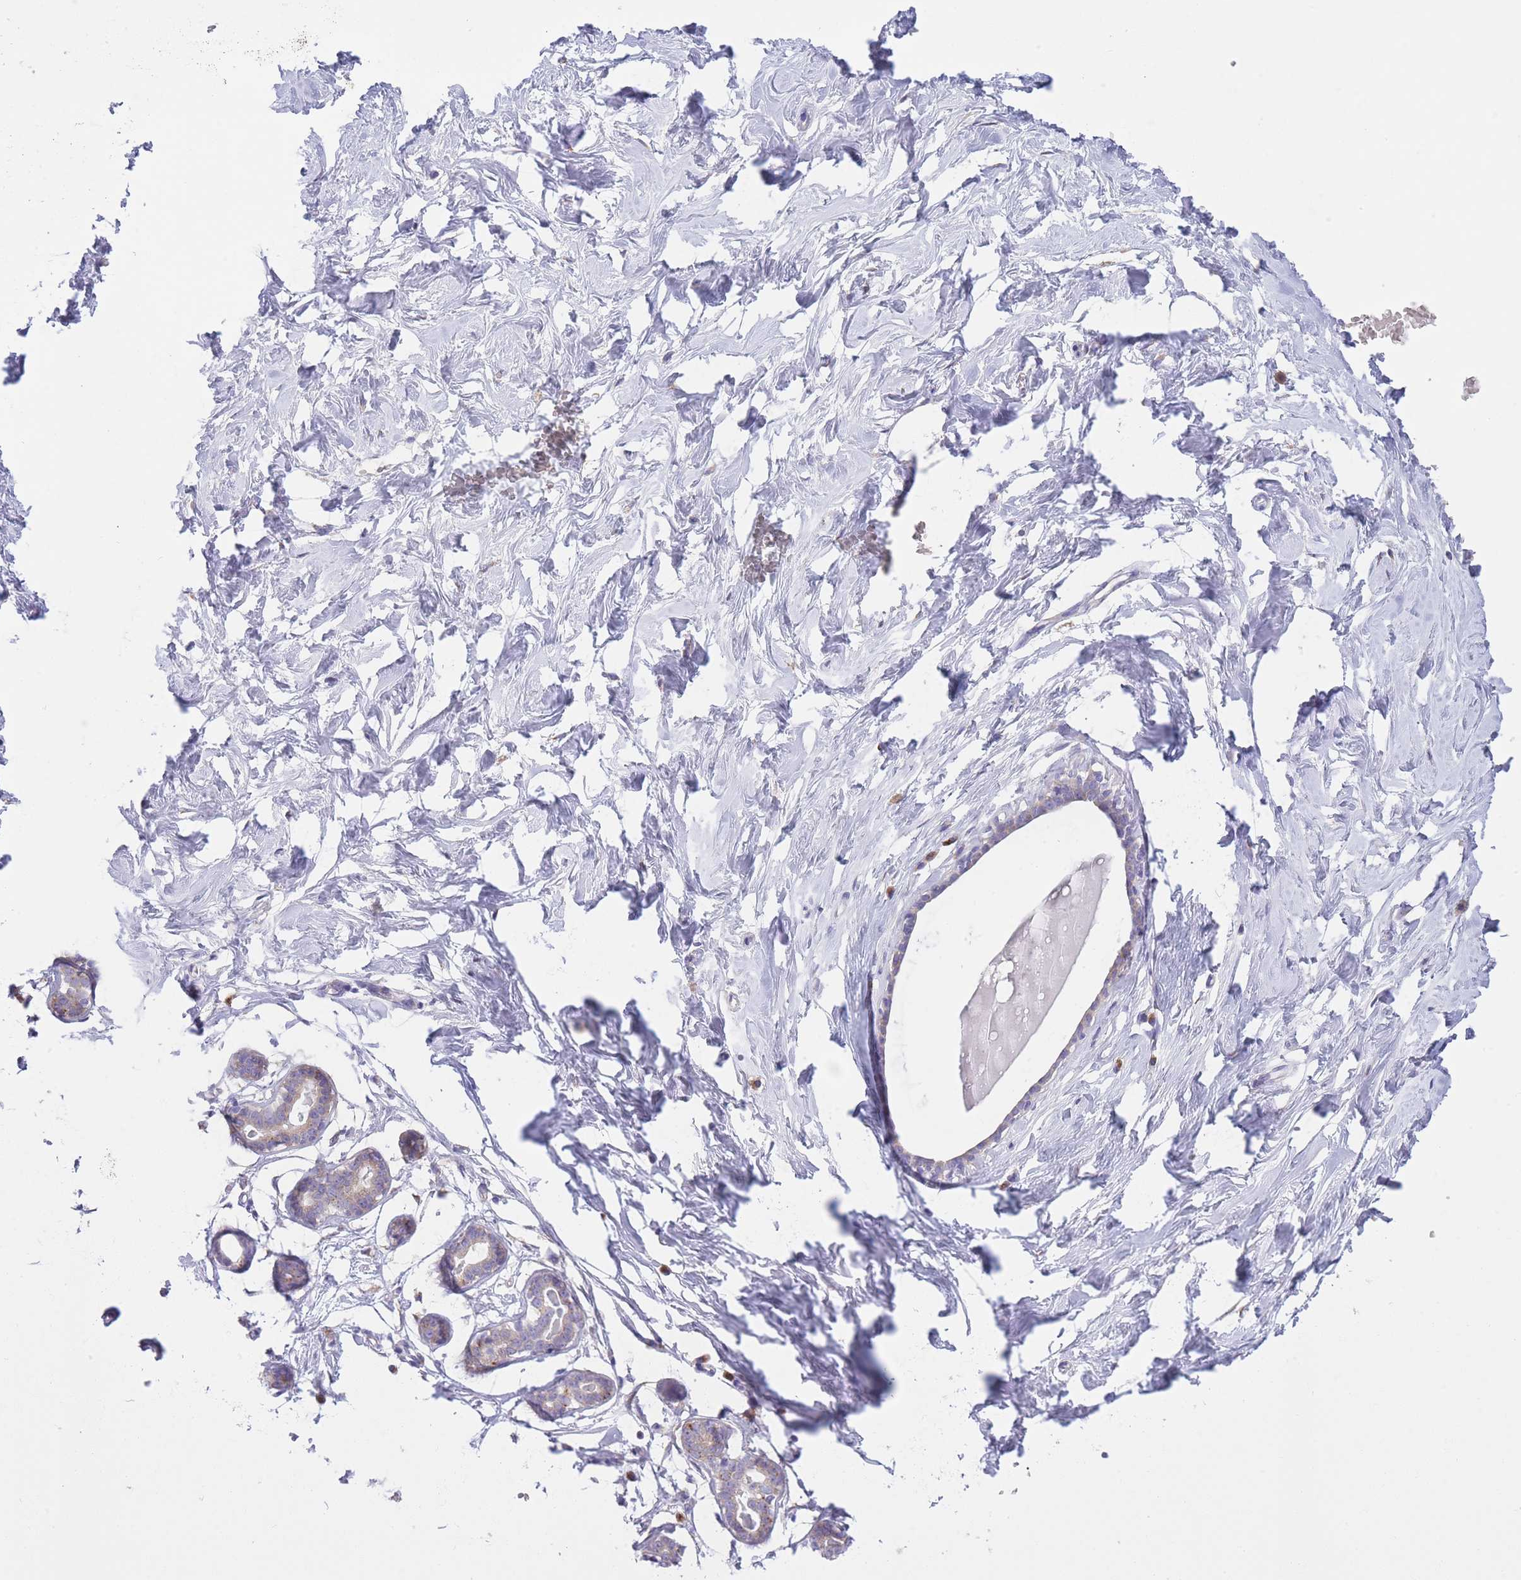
{"staining": {"intensity": "negative", "quantity": "none", "location": "none"}, "tissue": "breast", "cell_type": "Adipocytes", "image_type": "normal", "snomed": [{"axis": "morphology", "description": "Normal tissue, NOS"}, {"axis": "morphology", "description": "Adenoma, NOS"}, {"axis": "topography", "description": "Breast"}], "caption": "High magnification brightfield microscopy of normal breast stained with DAB (3,3'-diaminobenzidine) (brown) and counterstained with hematoxylin (blue): adipocytes show no significant expression. The staining was performed using DAB (3,3'-diaminobenzidine) to visualize the protein expression in brown, while the nuclei were stained in blue with hematoxylin (Magnification: 20x).", "gene": "COPG1", "patient": {"sex": "female", "age": 23}}